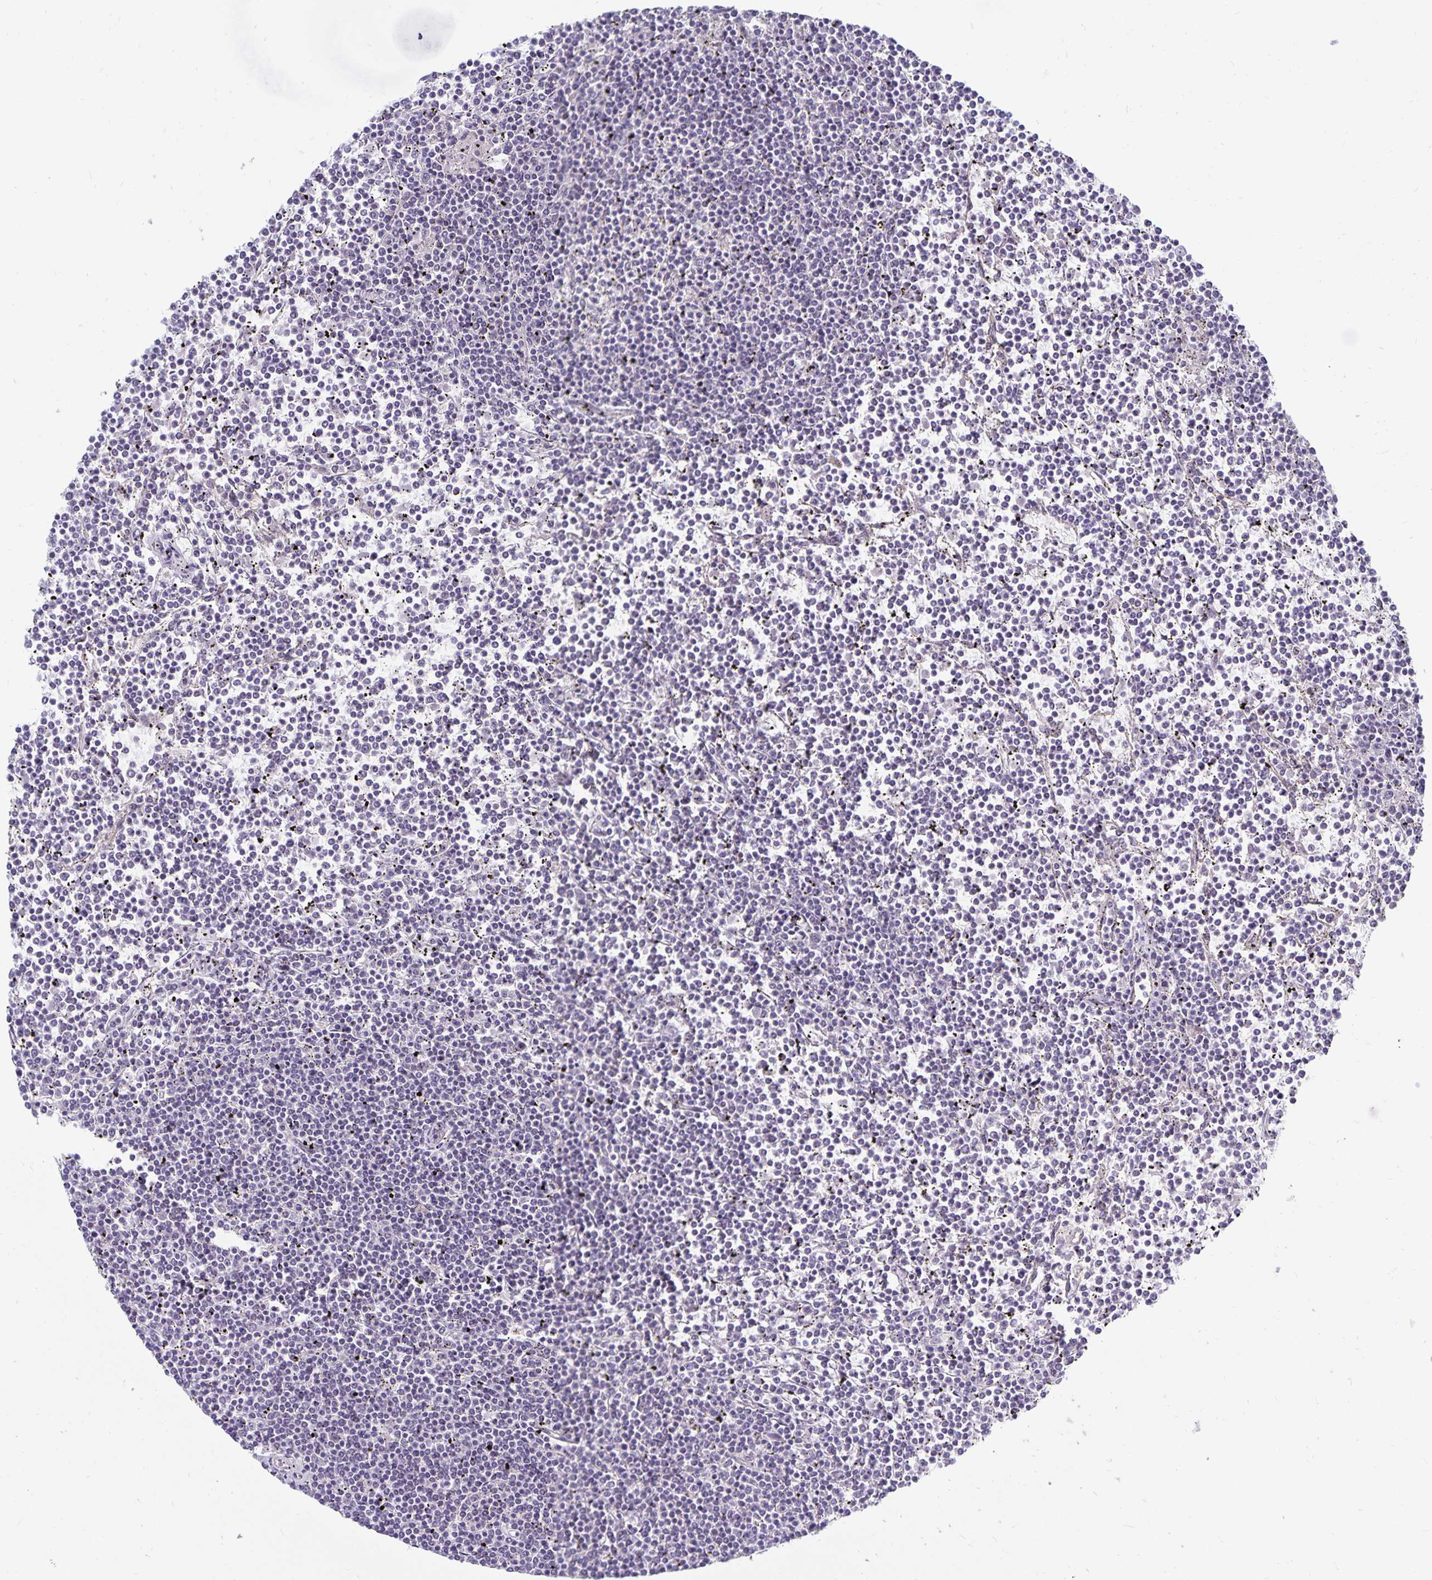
{"staining": {"intensity": "negative", "quantity": "none", "location": "none"}, "tissue": "lymphoma", "cell_type": "Tumor cells", "image_type": "cancer", "snomed": [{"axis": "morphology", "description": "Malignant lymphoma, non-Hodgkin's type, Low grade"}, {"axis": "topography", "description": "Spleen"}], "caption": "The micrograph demonstrates no significant expression in tumor cells of malignant lymphoma, non-Hodgkin's type (low-grade). (Stains: DAB immunohistochemistry with hematoxylin counter stain, Microscopy: brightfield microscopy at high magnification).", "gene": "CDKN2B", "patient": {"sex": "female", "age": 19}}